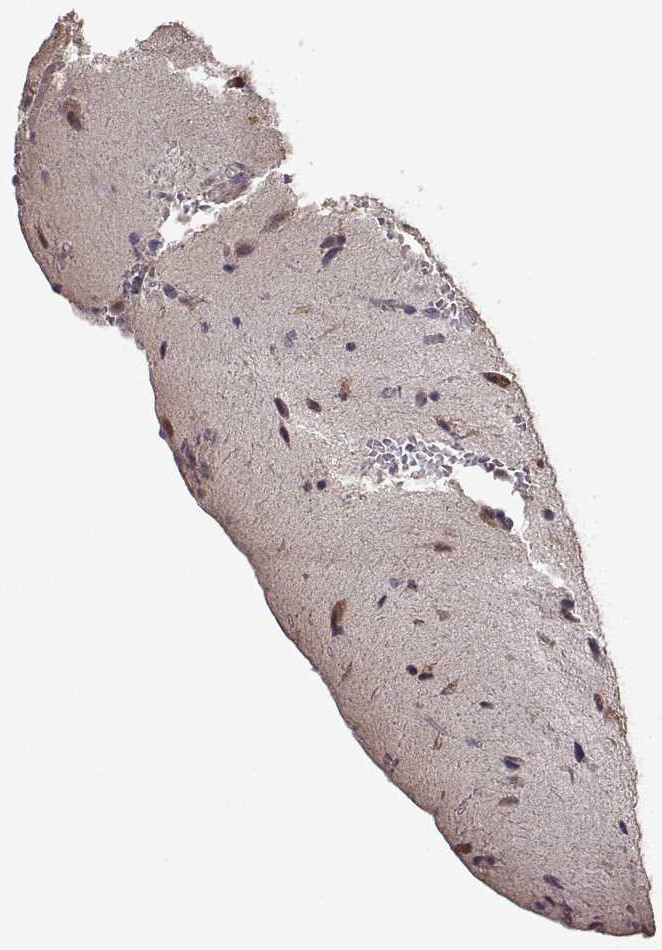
{"staining": {"intensity": "negative", "quantity": "none", "location": "none"}, "tissue": "glioma", "cell_type": "Tumor cells", "image_type": "cancer", "snomed": [{"axis": "morphology", "description": "Glioma, malignant, High grade"}, {"axis": "topography", "description": "Brain"}], "caption": "A high-resolution histopathology image shows immunohistochemistry (IHC) staining of high-grade glioma (malignant), which exhibits no significant staining in tumor cells. (Immunohistochemistry, brightfield microscopy, high magnification).", "gene": "CRB1", "patient": {"sex": "male", "age": 68}}